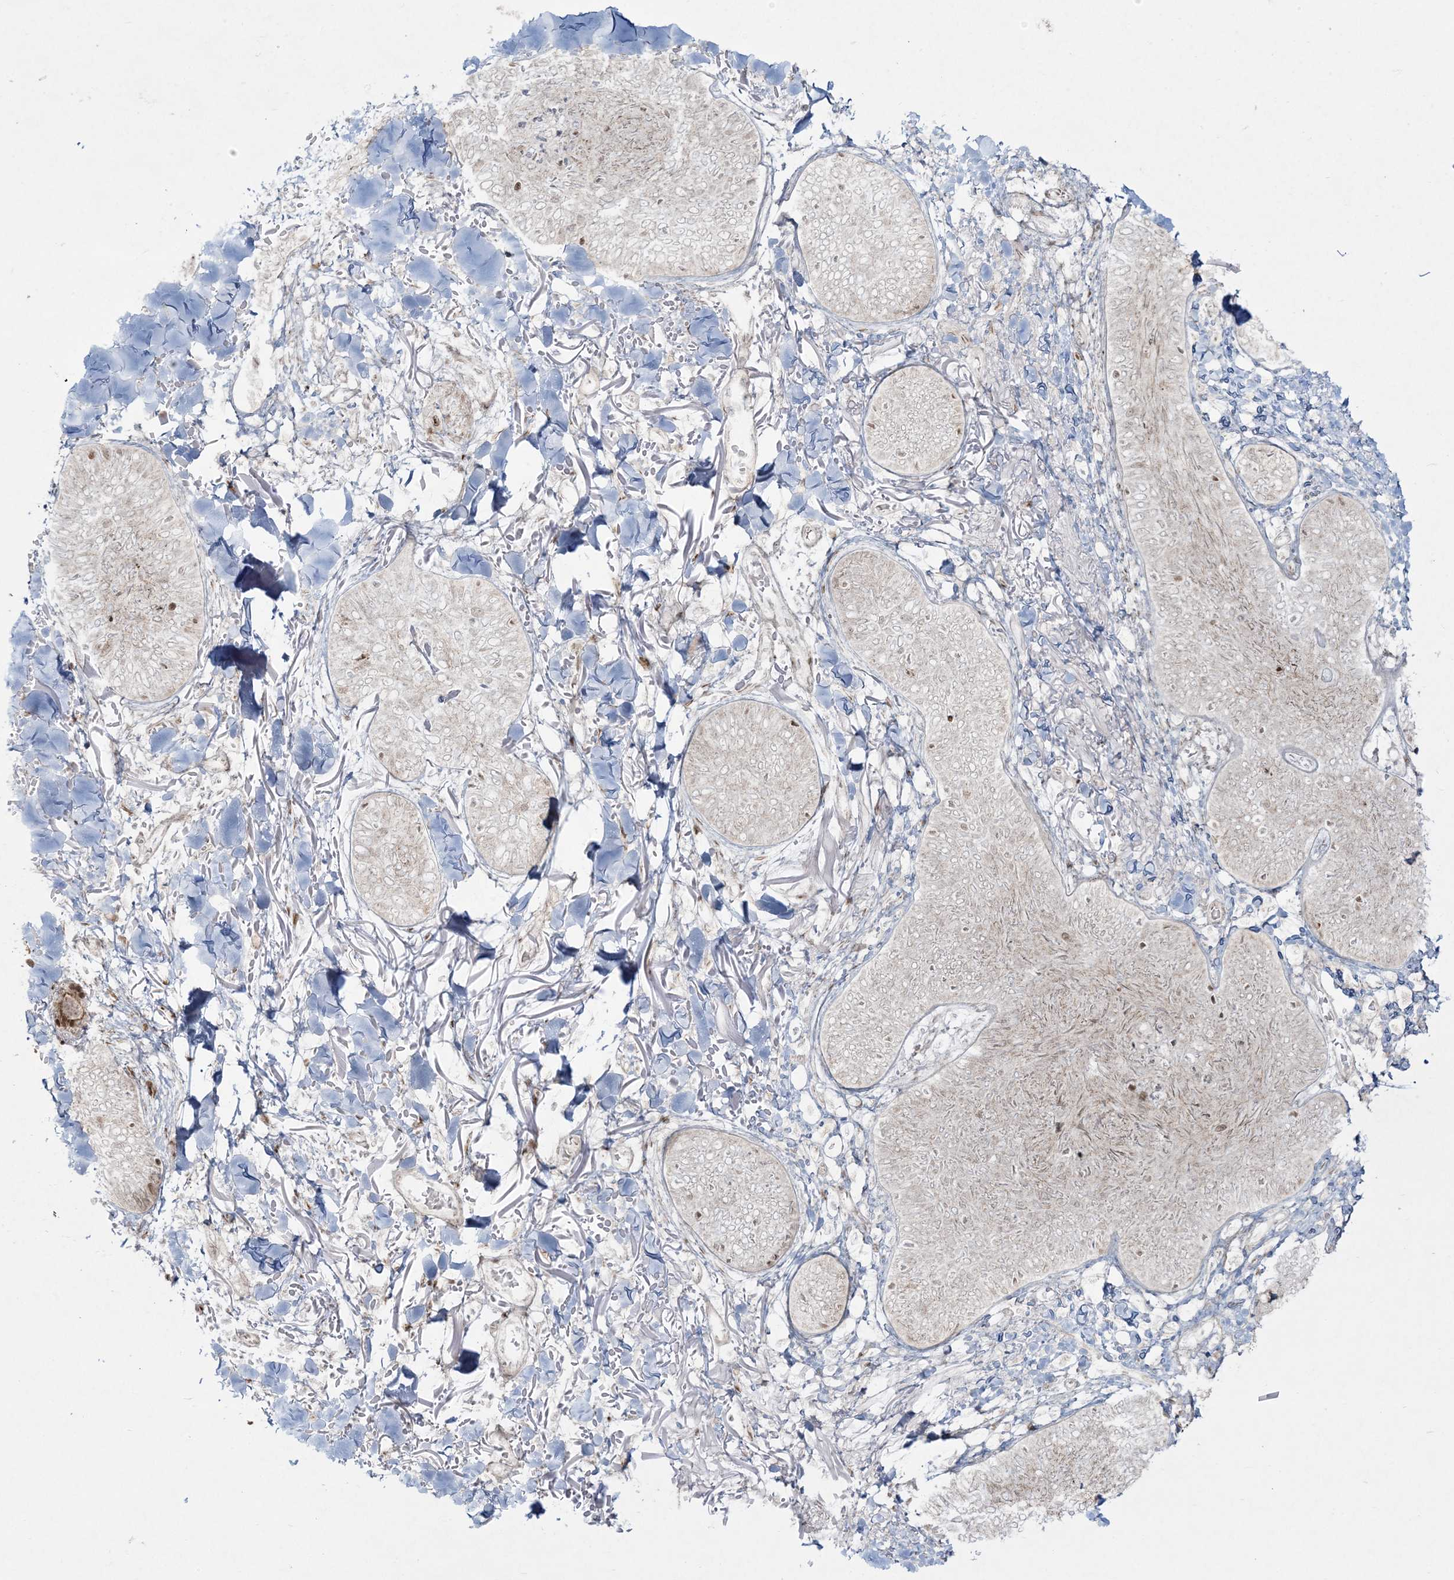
{"staining": {"intensity": "weak", "quantity": "<25%", "location": "nuclear"}, "tissue": "skin cancer", "cell_type": "Tumor cells", "image_type": "cancer", "snomed": [{"axis": "morphology", "description": "Basal cell carcinoma"}, {"axis": "topography", "description": "Skin"}], "caption": "IHC image of neoplastic tissue: skin cancer (basal cell carcinoma) stained with DAB (3,3'-diaminobenzidine) reveals no significant protein staining in tumor cells. The staining is performed using DAB (3,3'-diaminobenzidine) brown chromogen with nuclei counter-stained in using hematoxylin.", "gene": "RBM10", "patient": {"sex": "male", "age": 85}}